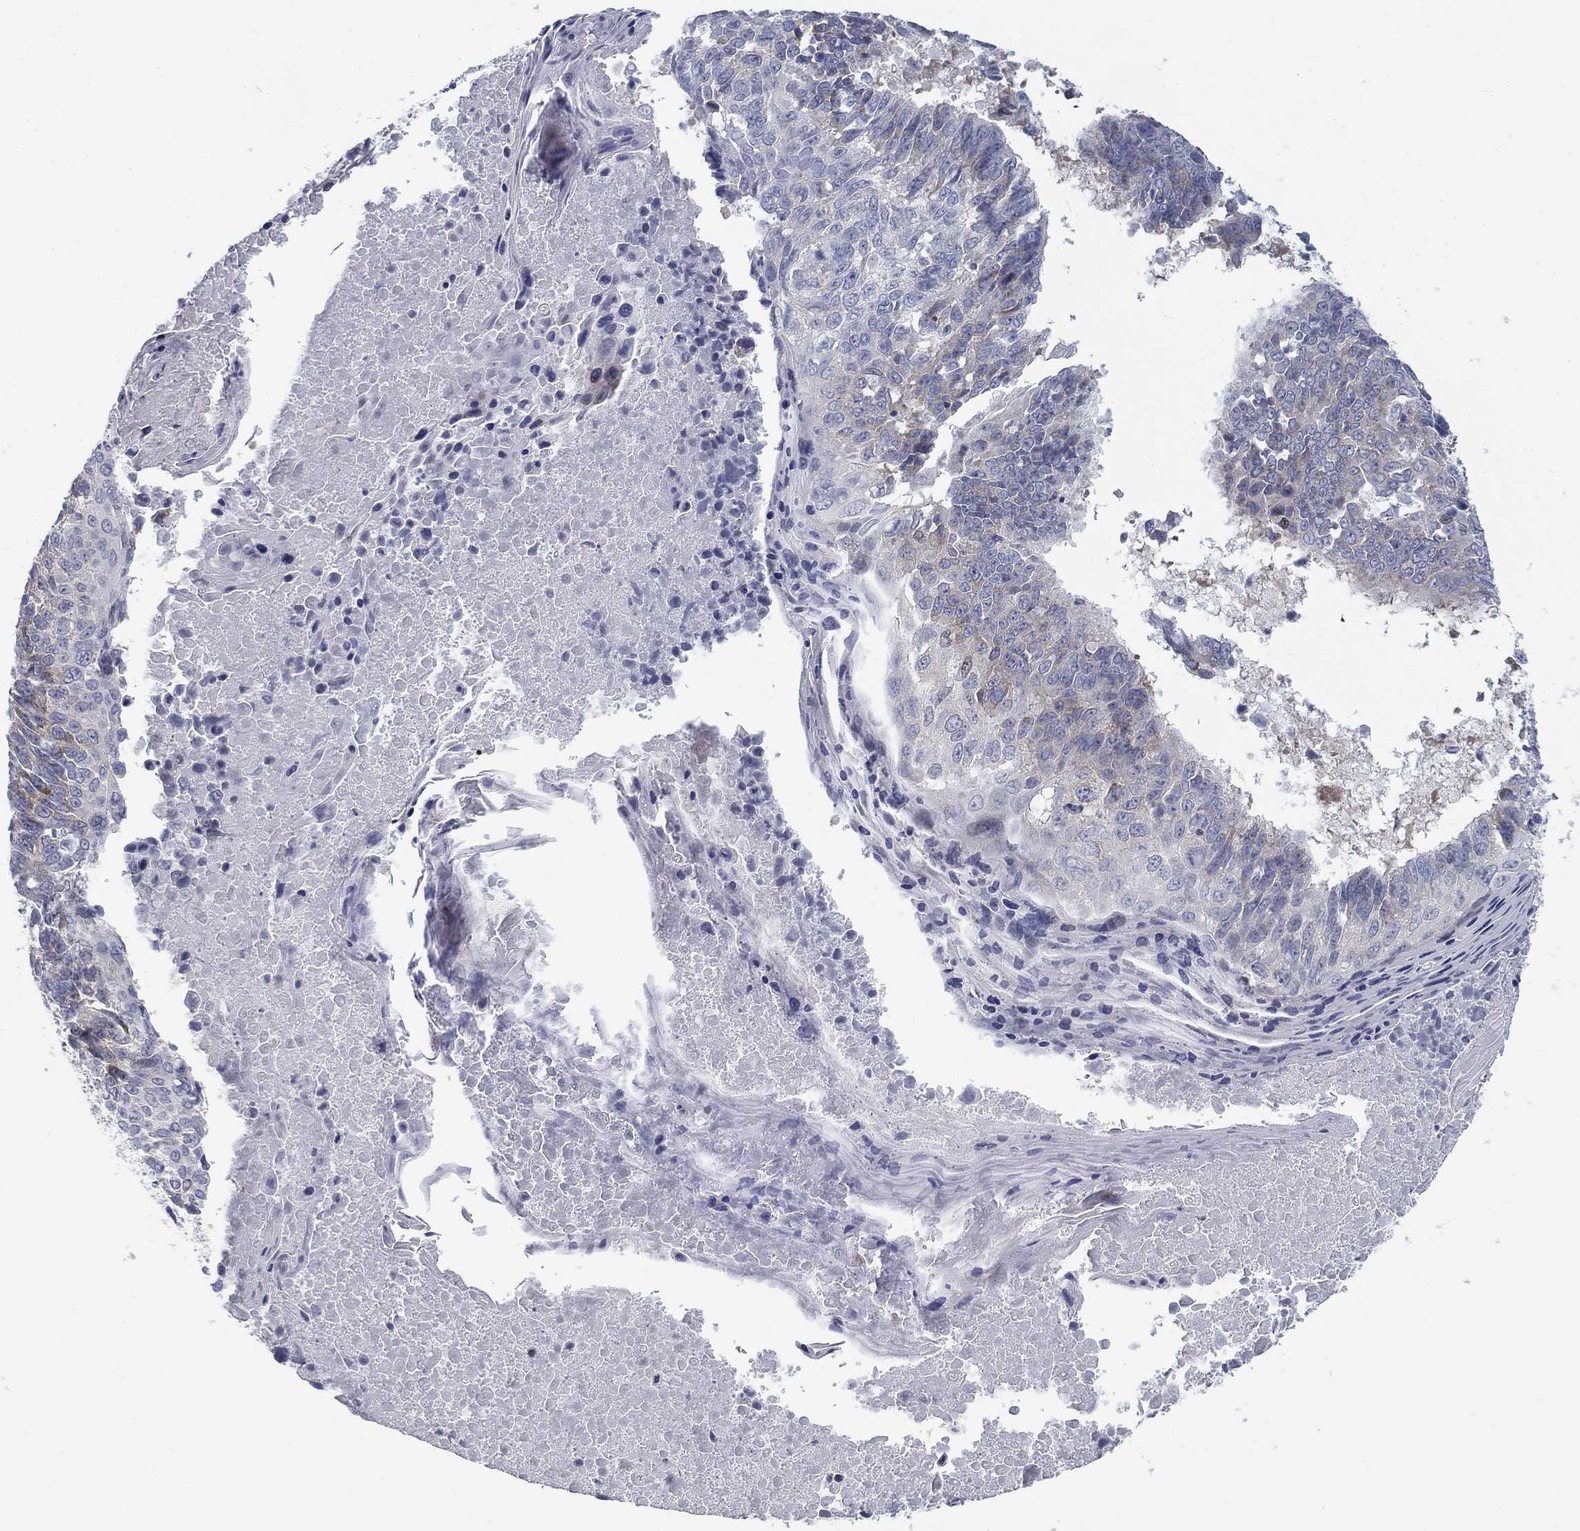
{"staining": {"intensity": "moderate", "quantity": "<25%", "location": "cytoplasmic/membranous"}, "tissue": "lung cancer", "cell_type": "Tumor cells", "image_type": "cancer", "snomed": [{"axis": "morphology", "description": "Squamous cell carcinoma, NOS"}, {"axis": "topography", "description": "Lung"}], "caption": "Lung squamous cell carcinoma stained with DAB (3,3'-diaminobenzidine) IHC displays low levels of moderate cytoplasmic/membranous positivity in about <25% of tumor cells.", "gene": "ATP1A3", "patient": {"sex": "male", "age": 73}}